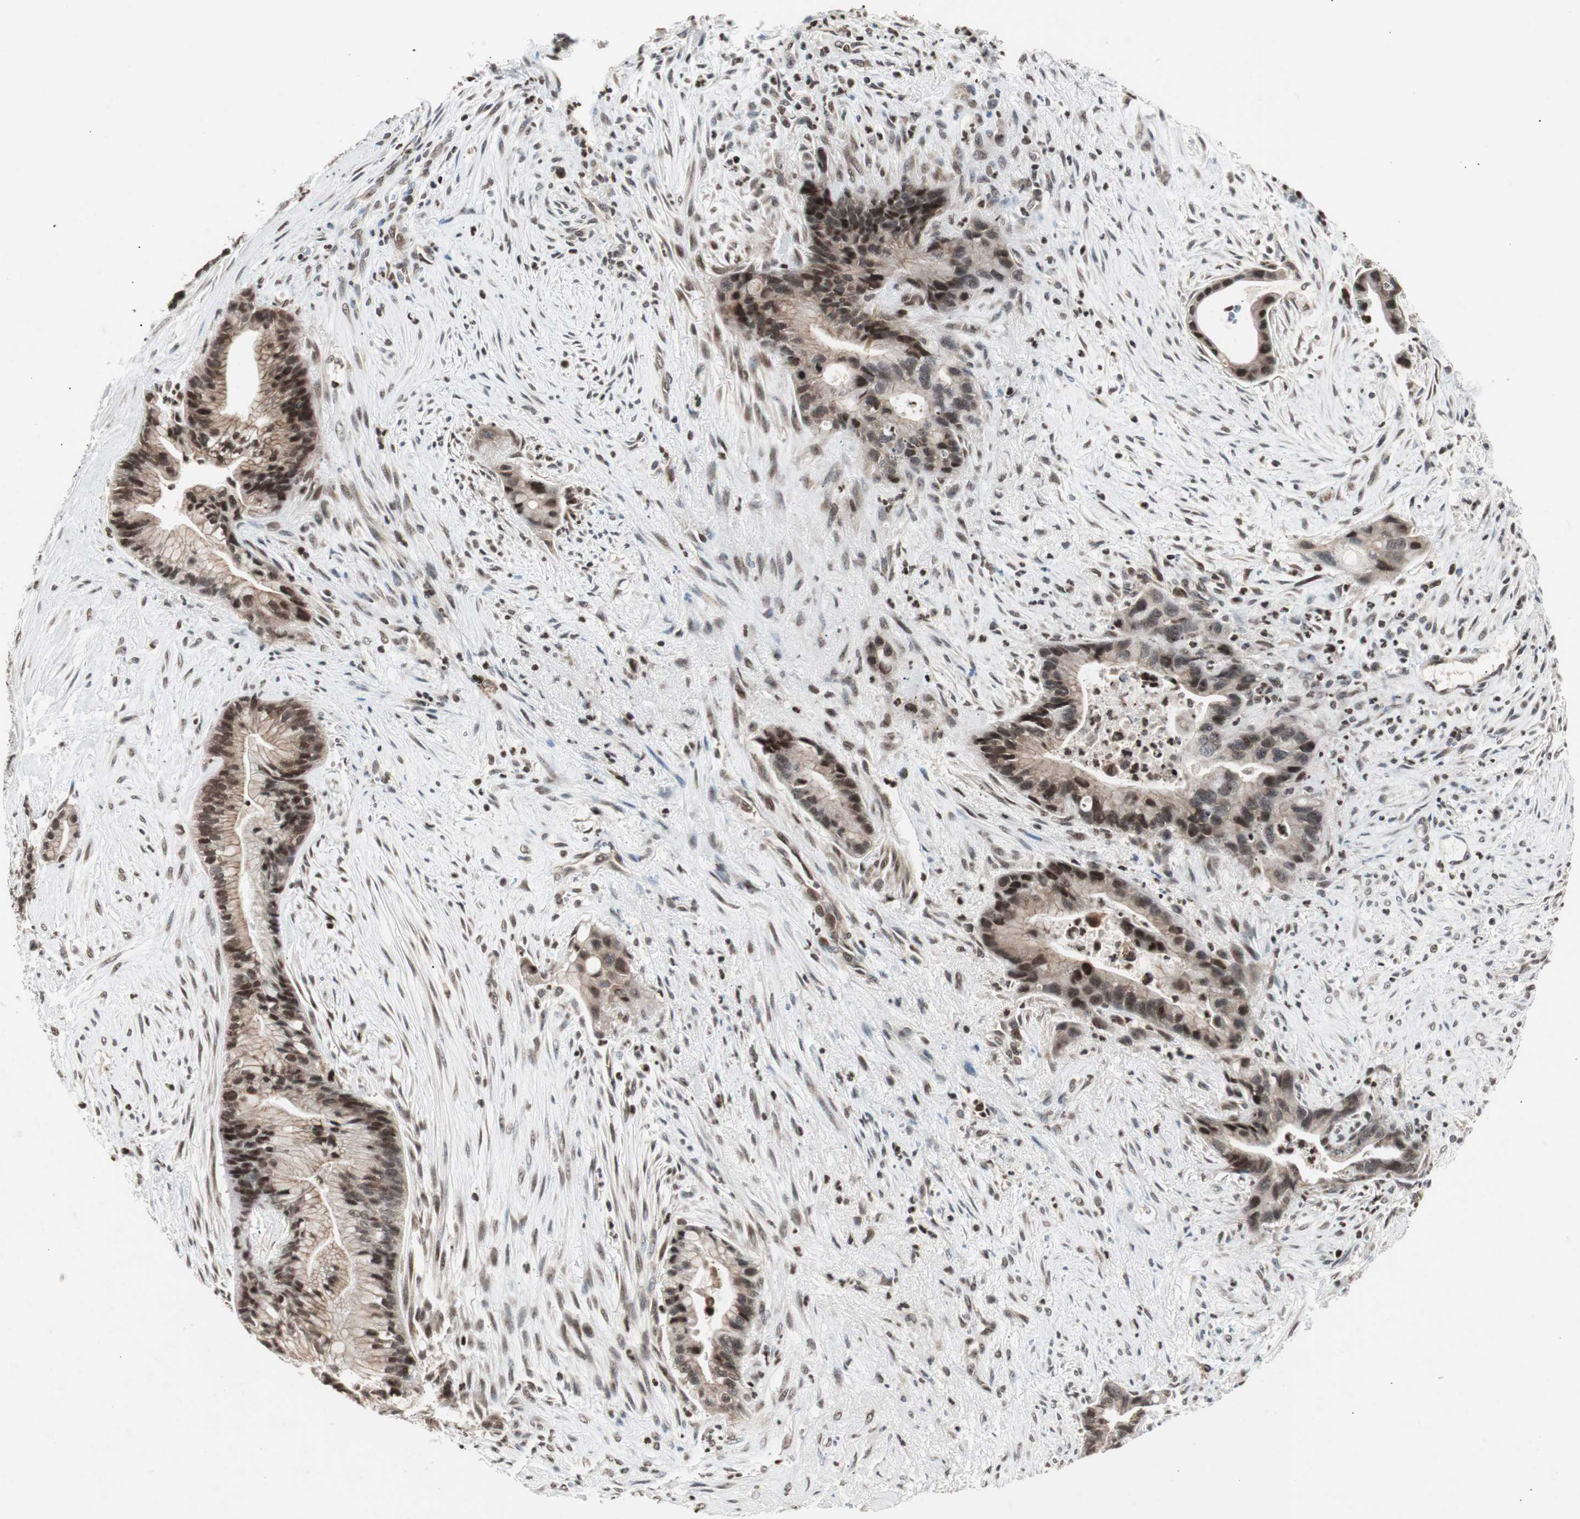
{"staining": {"intensity": "moderate", "quantity": ">75%", "location": "cytoplasmic/membranous,nuclear"}, "tissue": "liver cancer", "cell_type": "Tumor cells", "image_type": "cancer", "snomed": [{"axis": "morphology", "description": "Cholangiocarcinoma"}, {"axis": "topography", "description": "Liver"}], "caption": "Moderate cytoplasmic/membranous and nuclear staining for a protein is present in approximately >75% of tumor cells of liver cancer using IHC.", "gene": "ZFC3H1", "patient": {"sex": "female", "age": 55}}